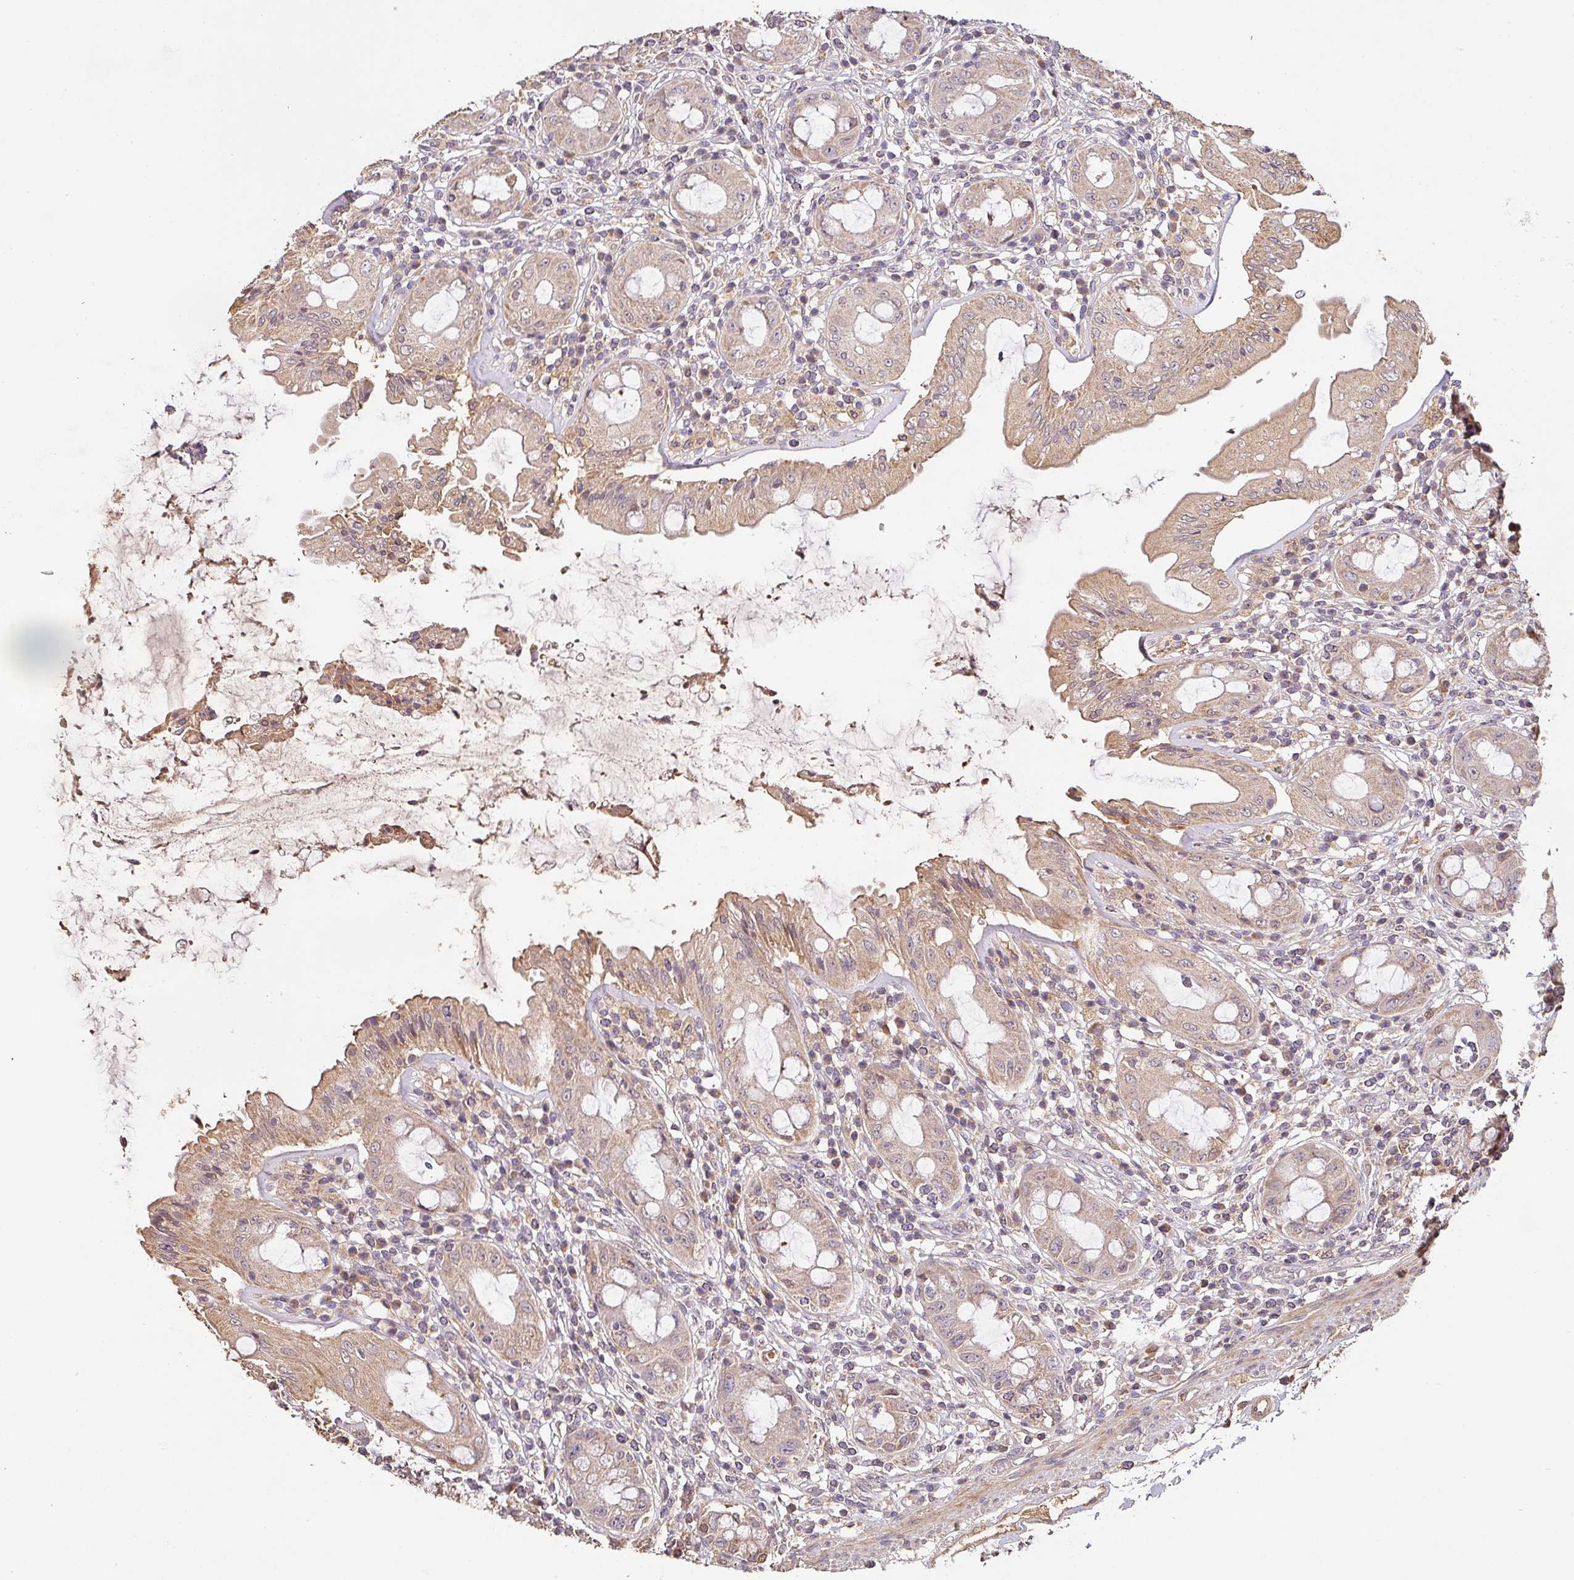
{"staining": {"intensity": "moderate", "quantity": "25%-75%", "location": "cytoplasmic/membranous,nuclear"}, "tissue": "rectum", "cell_type": "Glandular cells", "image_type": "normal", "snomed": [{"axis": "morphology", "description": "Normal tissue, NOS"}, {"axis": "topography", "description": "Rectum"}], "caption": "Benign rectum was stained to show a protein in brown. There is medium levels of moderate cytoplasmic/membranous,nuclear positivity in approximately 25%-75% of glandular cells.", "gene": "BPIFB3", "patient": {"sex": "female", "age": 57}}